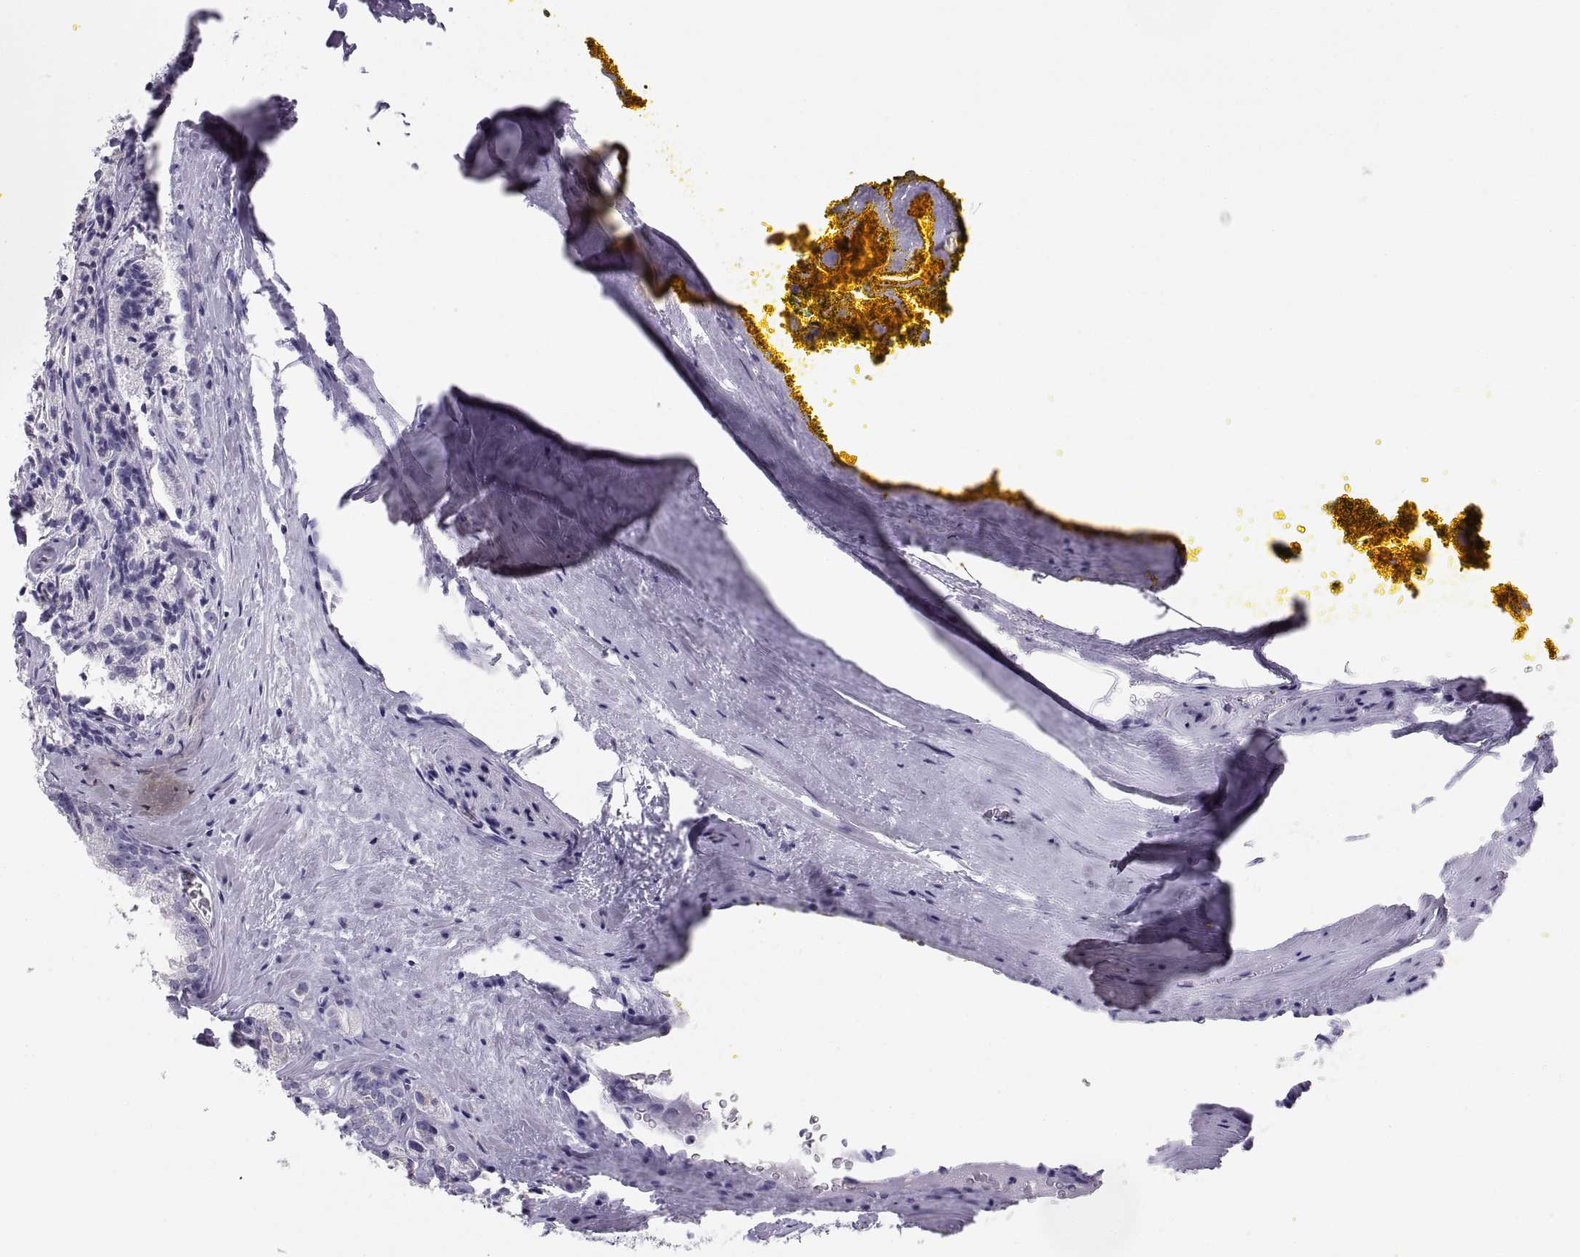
{"staining": {"intensity": "negative", "quantity": "none", "location": "none"}, "tissue": "prostate cancer", "cell_type": "Tumor cells", "image_type": "cancer", "snomed": [{"axis": "morphology", "description": "Adenocarcinoma, NOS"}, {"axis": "morphology", "description": "Adenocarcinoma, High grade"}, {"axis": "topography", "description": "Prostate"}], "caption": "Prostate cancer was stained to show a protein in brown. There is no significant staining in tumor cells.", "gene": "PAX2", "patient": {"sex": "male", "age": 70}}